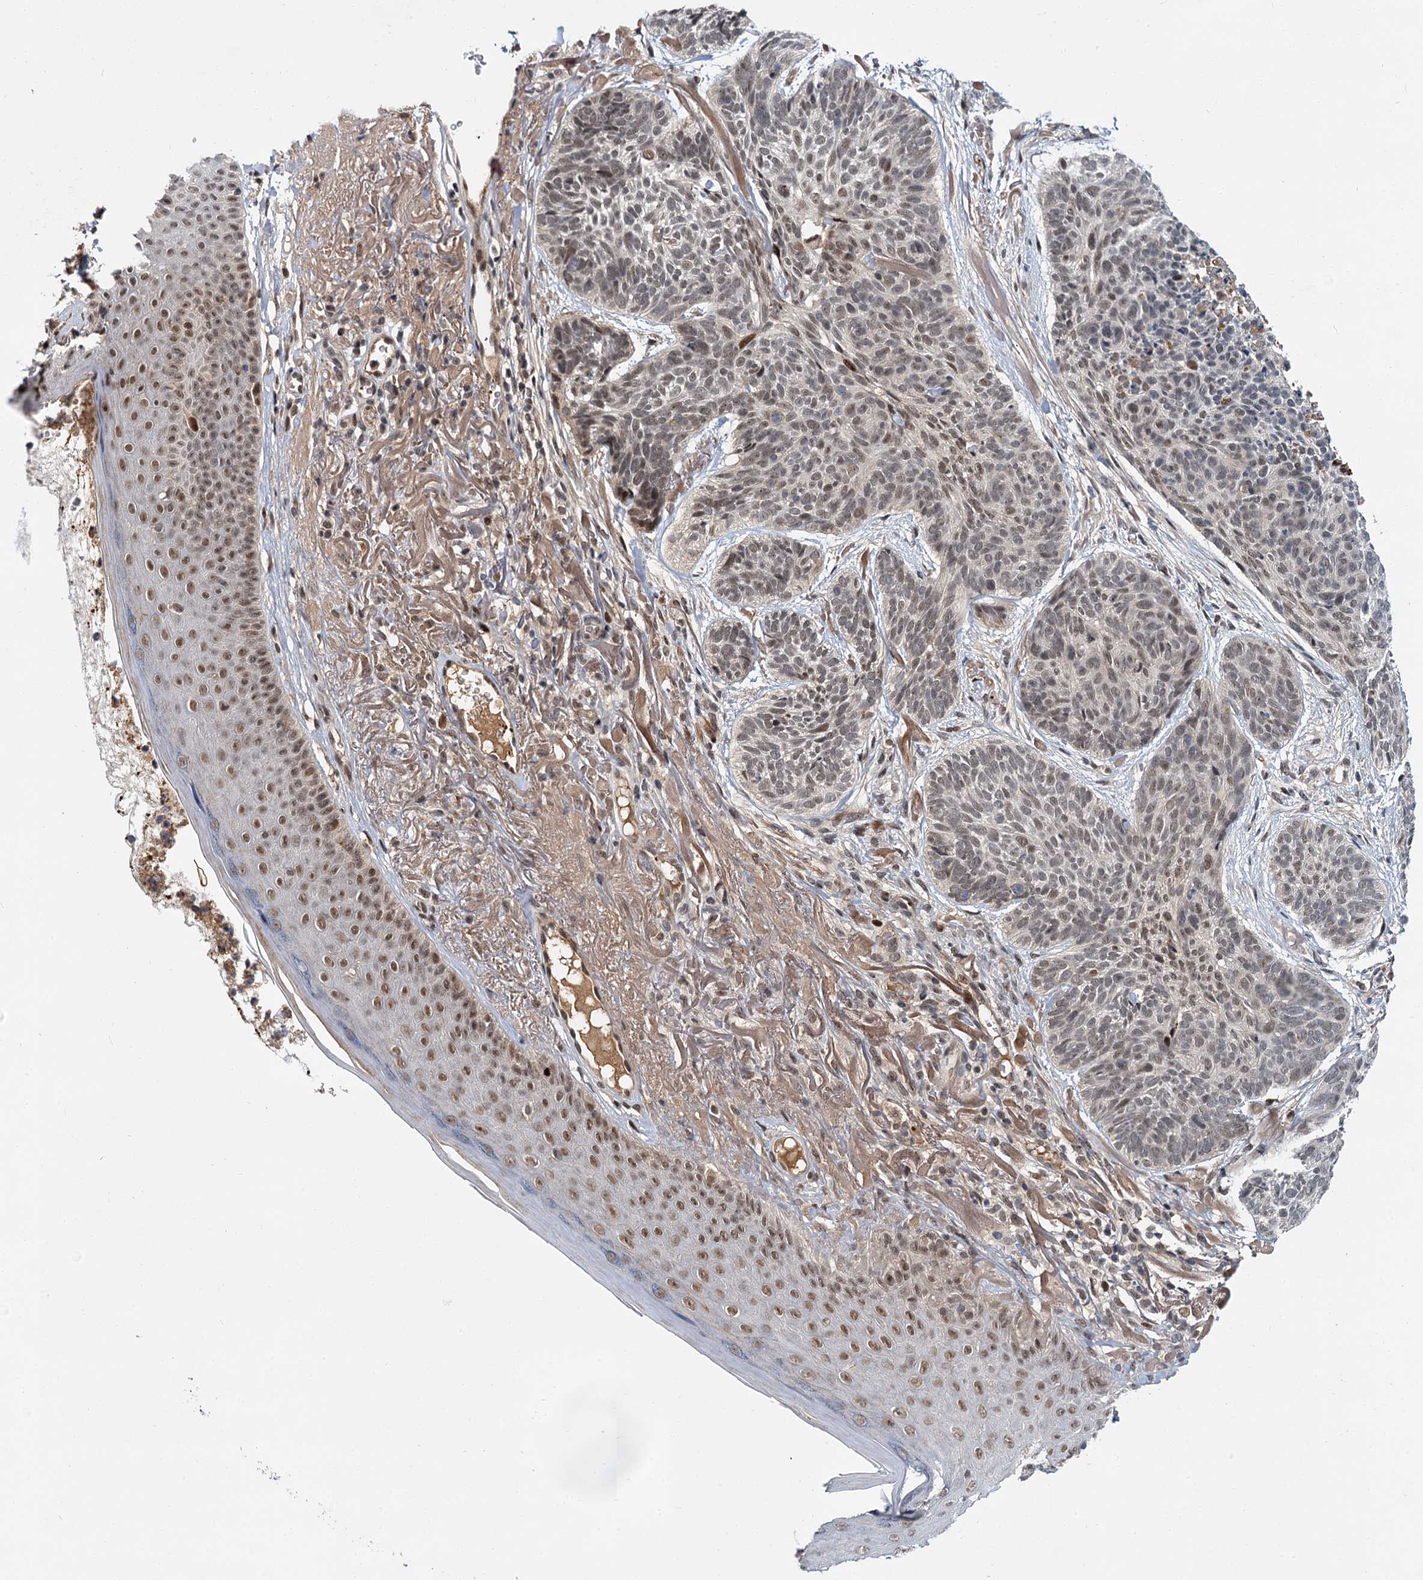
{"staining": {"intensity": "weak", "quantity": ">75%", "location": "nuclear"}, "tissue": "skin cancer", "cell_type": "Tumor cells", "image_type": "cancer", "snomed": [{"axis": "morphology", "description": "Normal tissue, NOS"}, {"axis": "morphology", "description": "Basal cell carcinoma"}, {"axis": "topography", "description": "Skin"}], "caption": "Basal cell carcinoma (skin) tissue displays weak nuclear expression in approximately >75% of tumor cells, visualized by immunohistochemistry. Using DAB (3,3'-diaminobenzidine) (brown) and hematoxylin (blue) stains, captured at high magnification using brightfield microscopy.", "gene": "MBD6", "patient": {"sex": "male", "age": 66}}